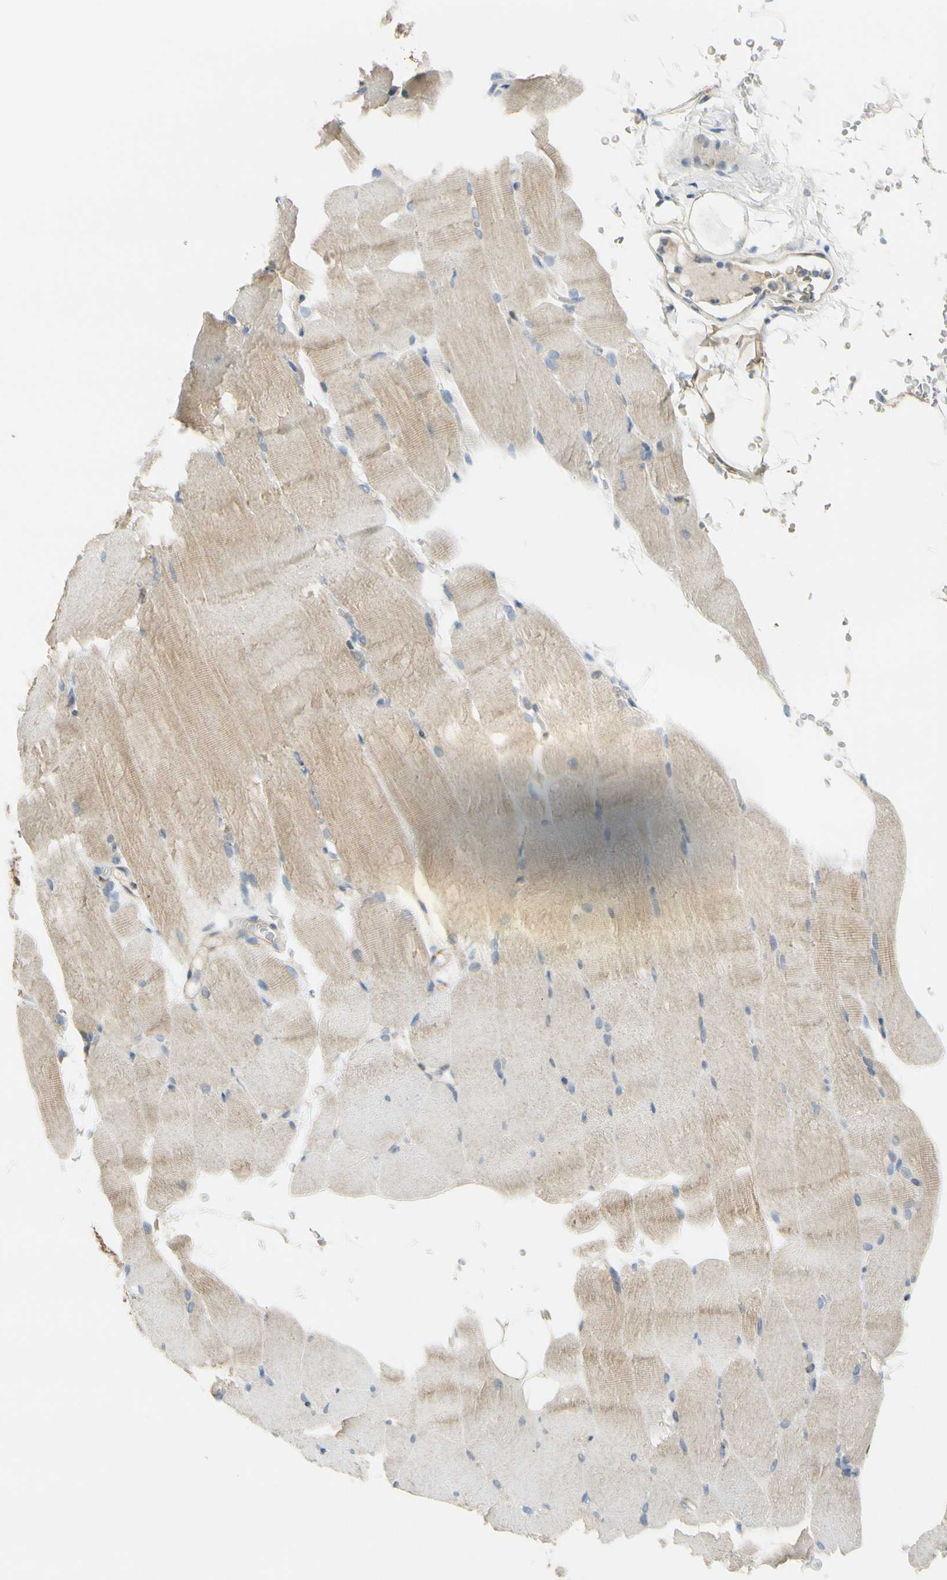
{"staining": {"intensity": "weak", "quantity": "25%-75%", "location": "cytoplasmic/membranous"}, "tissue": "skeletal muscle", "cell_type": "Myocytes", "image_type": "normal", "snomed": [{"axis": "morphology", "description": "Normal tissue, NOS"}, {"axis": "topography", "description": "Skeletal muscle"}, {"axis": "topography", "description": "Parathyroid gland"}], "caption": "Protein expression analysis of unremarkable human skeletal muscle reveals weak cytoplasmic/membranous positivity in approximately 25%-75% of myocytes. The staining was performed using DAB (3,3'-diaminobenzidine), with brown indicating positive protein expression. Nuclei are stained blue with hematoxylin.", "gene": "FHL2", "patient": {"sex": "female", "age": 37}}